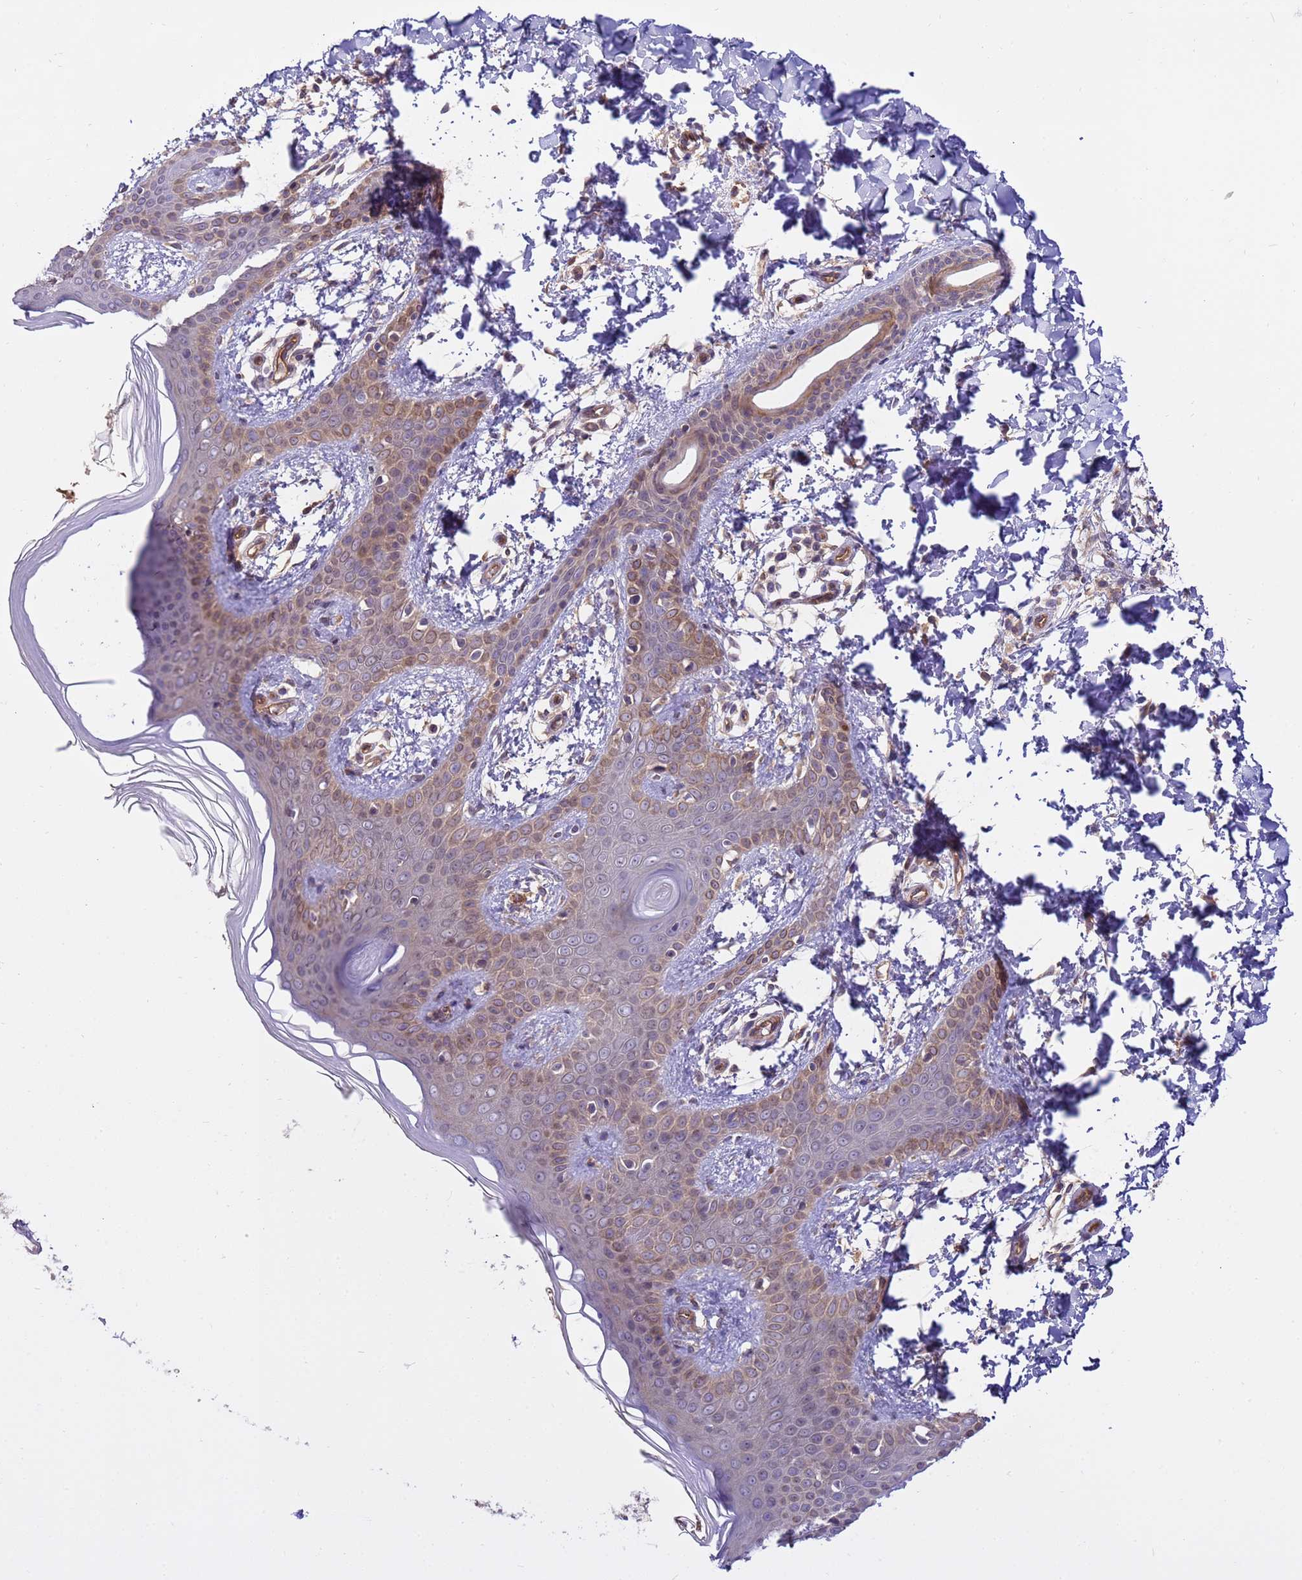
{"staining": {"intensity": "negative", "quantity": "none", "location": "none"}, "tissue": "skin", "cell_type": "Fibroblasts", "image_type": "normal", "snomed": [{"axis": "morphology", "description": "Normal tissue, NOS"}, {"axis": "topography", "description": "Skin"}], "caption": "Skin stained for a protein using immunohistochemistry (IHC) shows no positivity fibroblasts.", "gene": "SMCO3", "patient": {"sex": "male", "age": 36}}